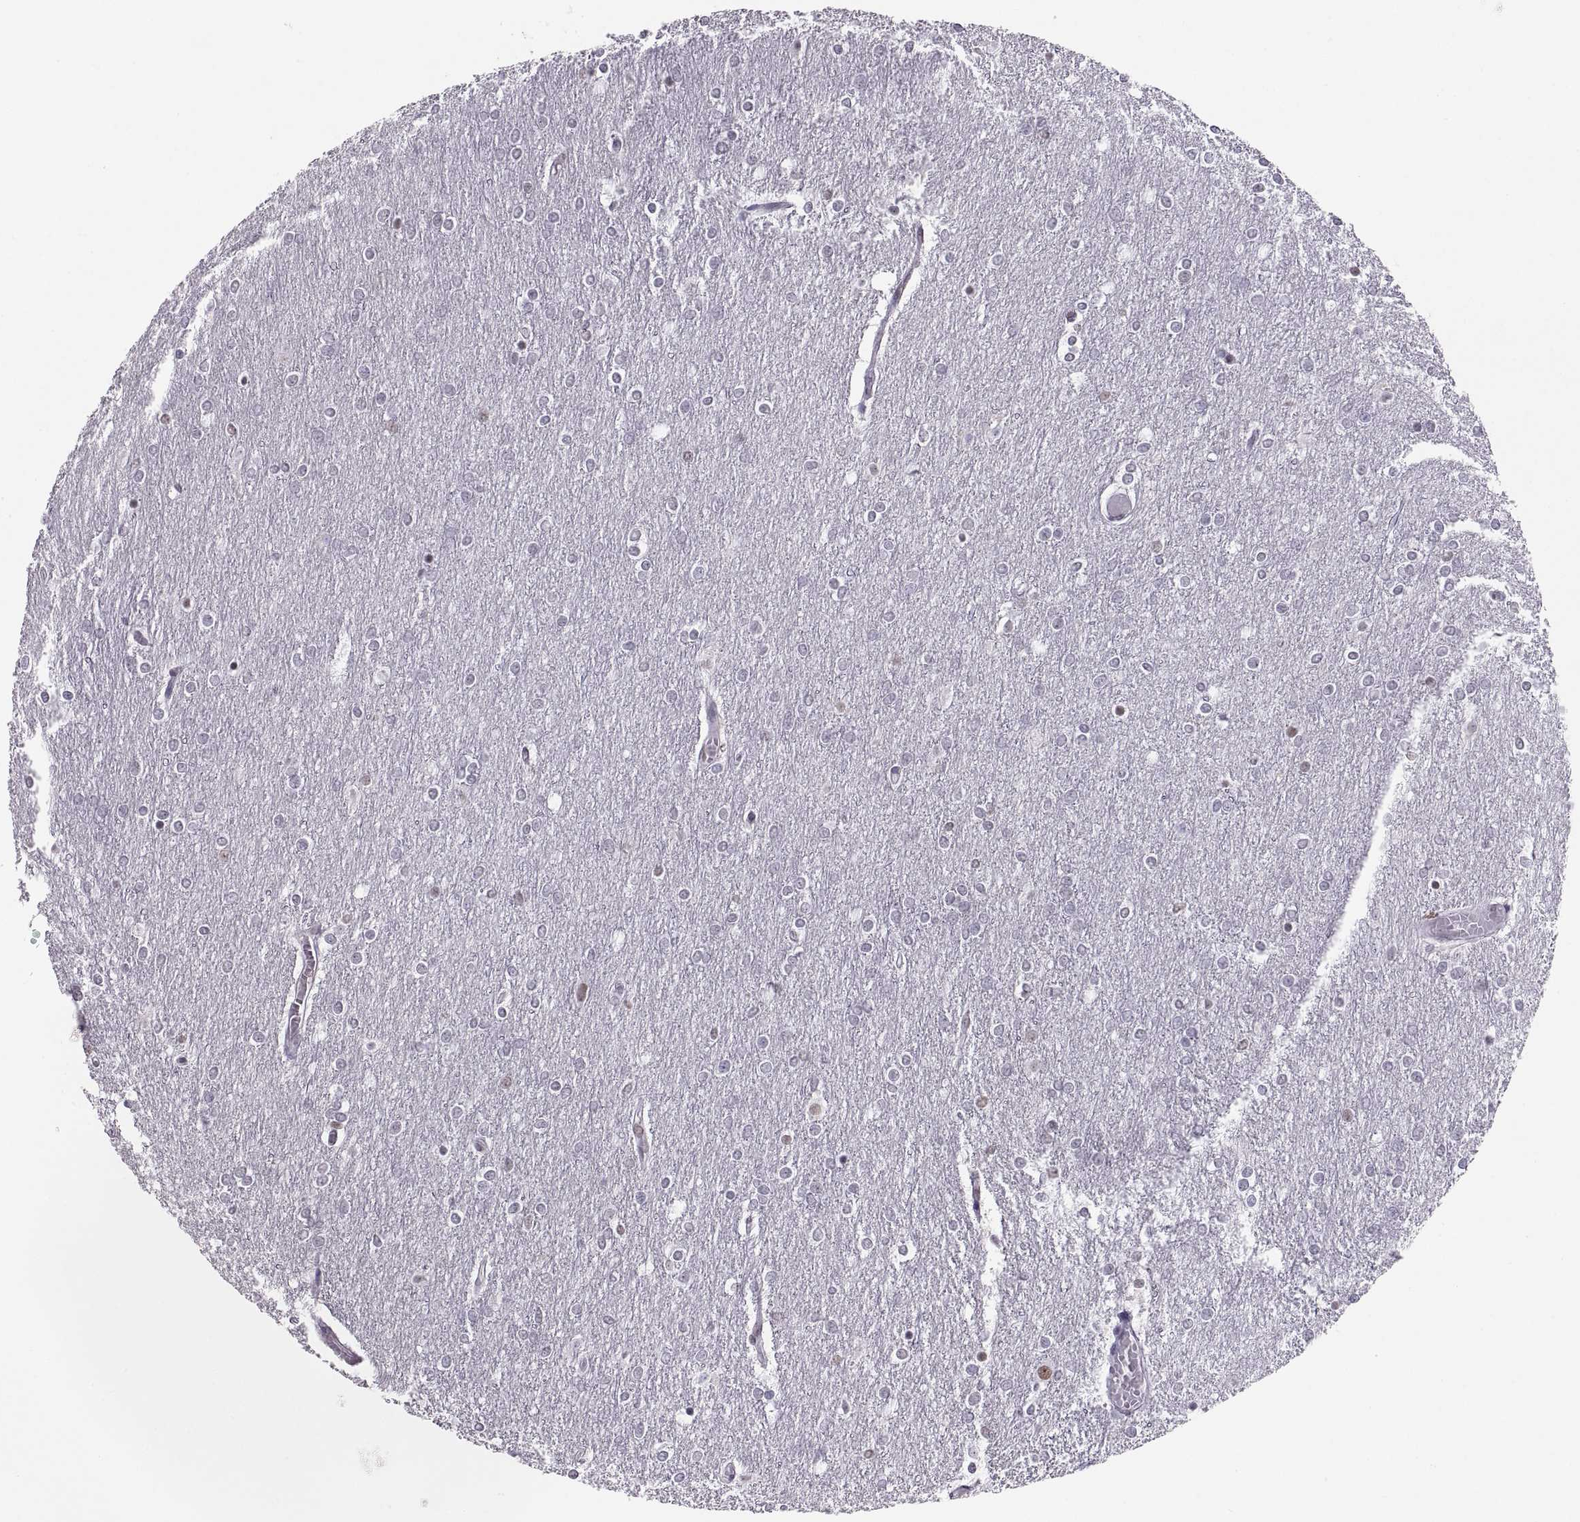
{"staining": {"intensity": "negative", "quantity": "none", "location": "none"}, "tissue": "glioma", "cell_type": "Tumor cells", "image_type": "cancer", "snomed": [{"axis": "morphology", "description": "Glioma, malignant, High grade"}, {"axis": "topography", "description": "Brain"}], "caption": "Protein analysis of malignant high-grade glioma displays no significant staining in tumor cells.", "gene": "CARTPT", "patient": {"sex": "female", "age": 61}}